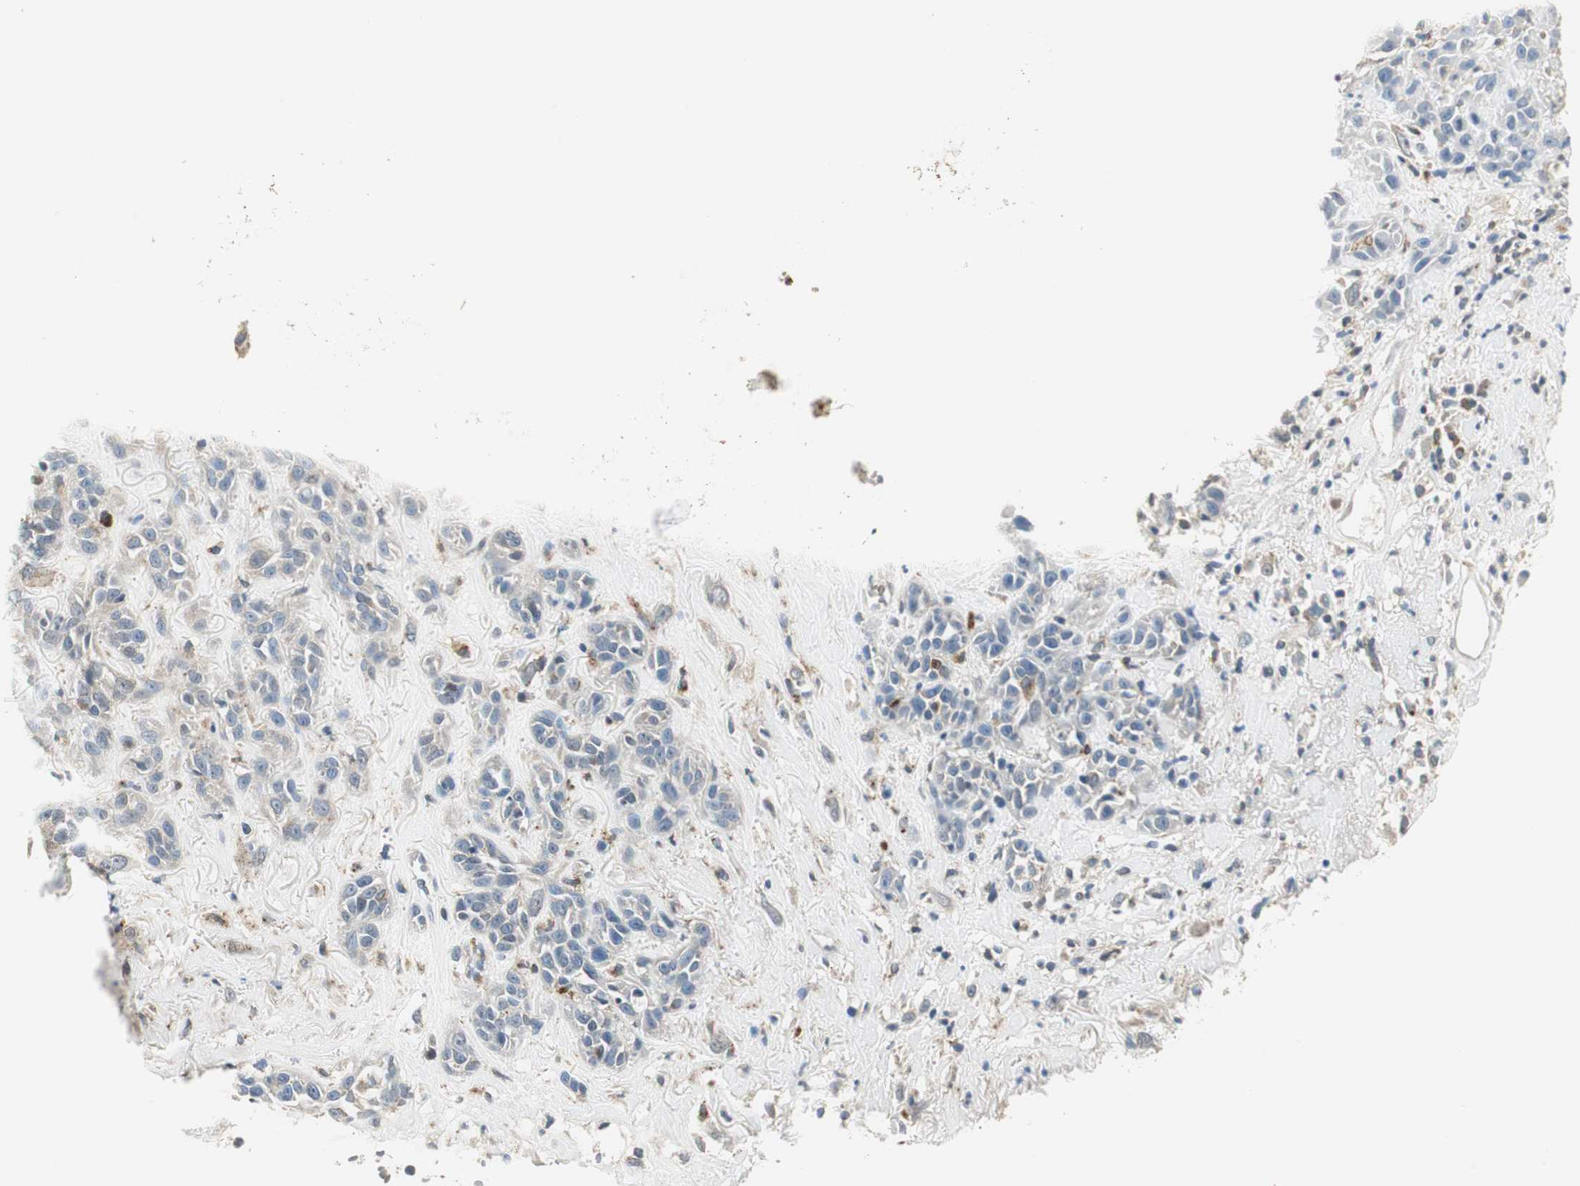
{"staining": {"intensity": "weak", "quantity": "<25%", "location": "cytoplasmic/membranous"}, "tissue": "head and neck cancer", "cell_type": "Tumor cells", "image_type": "cancer", "snomed": [{"axis": "morphology", "description": "Squamous cell carcinoma, NOS"}, {"axis": "topography", "description": "Head-Neck"}], "caption": "Immunohistochemistry of head and neck squamous cell carcinoma demonstrates no expression in tumor cells.", "gene": "NIT1", "patient": {"sex": "male", "age": 62}}